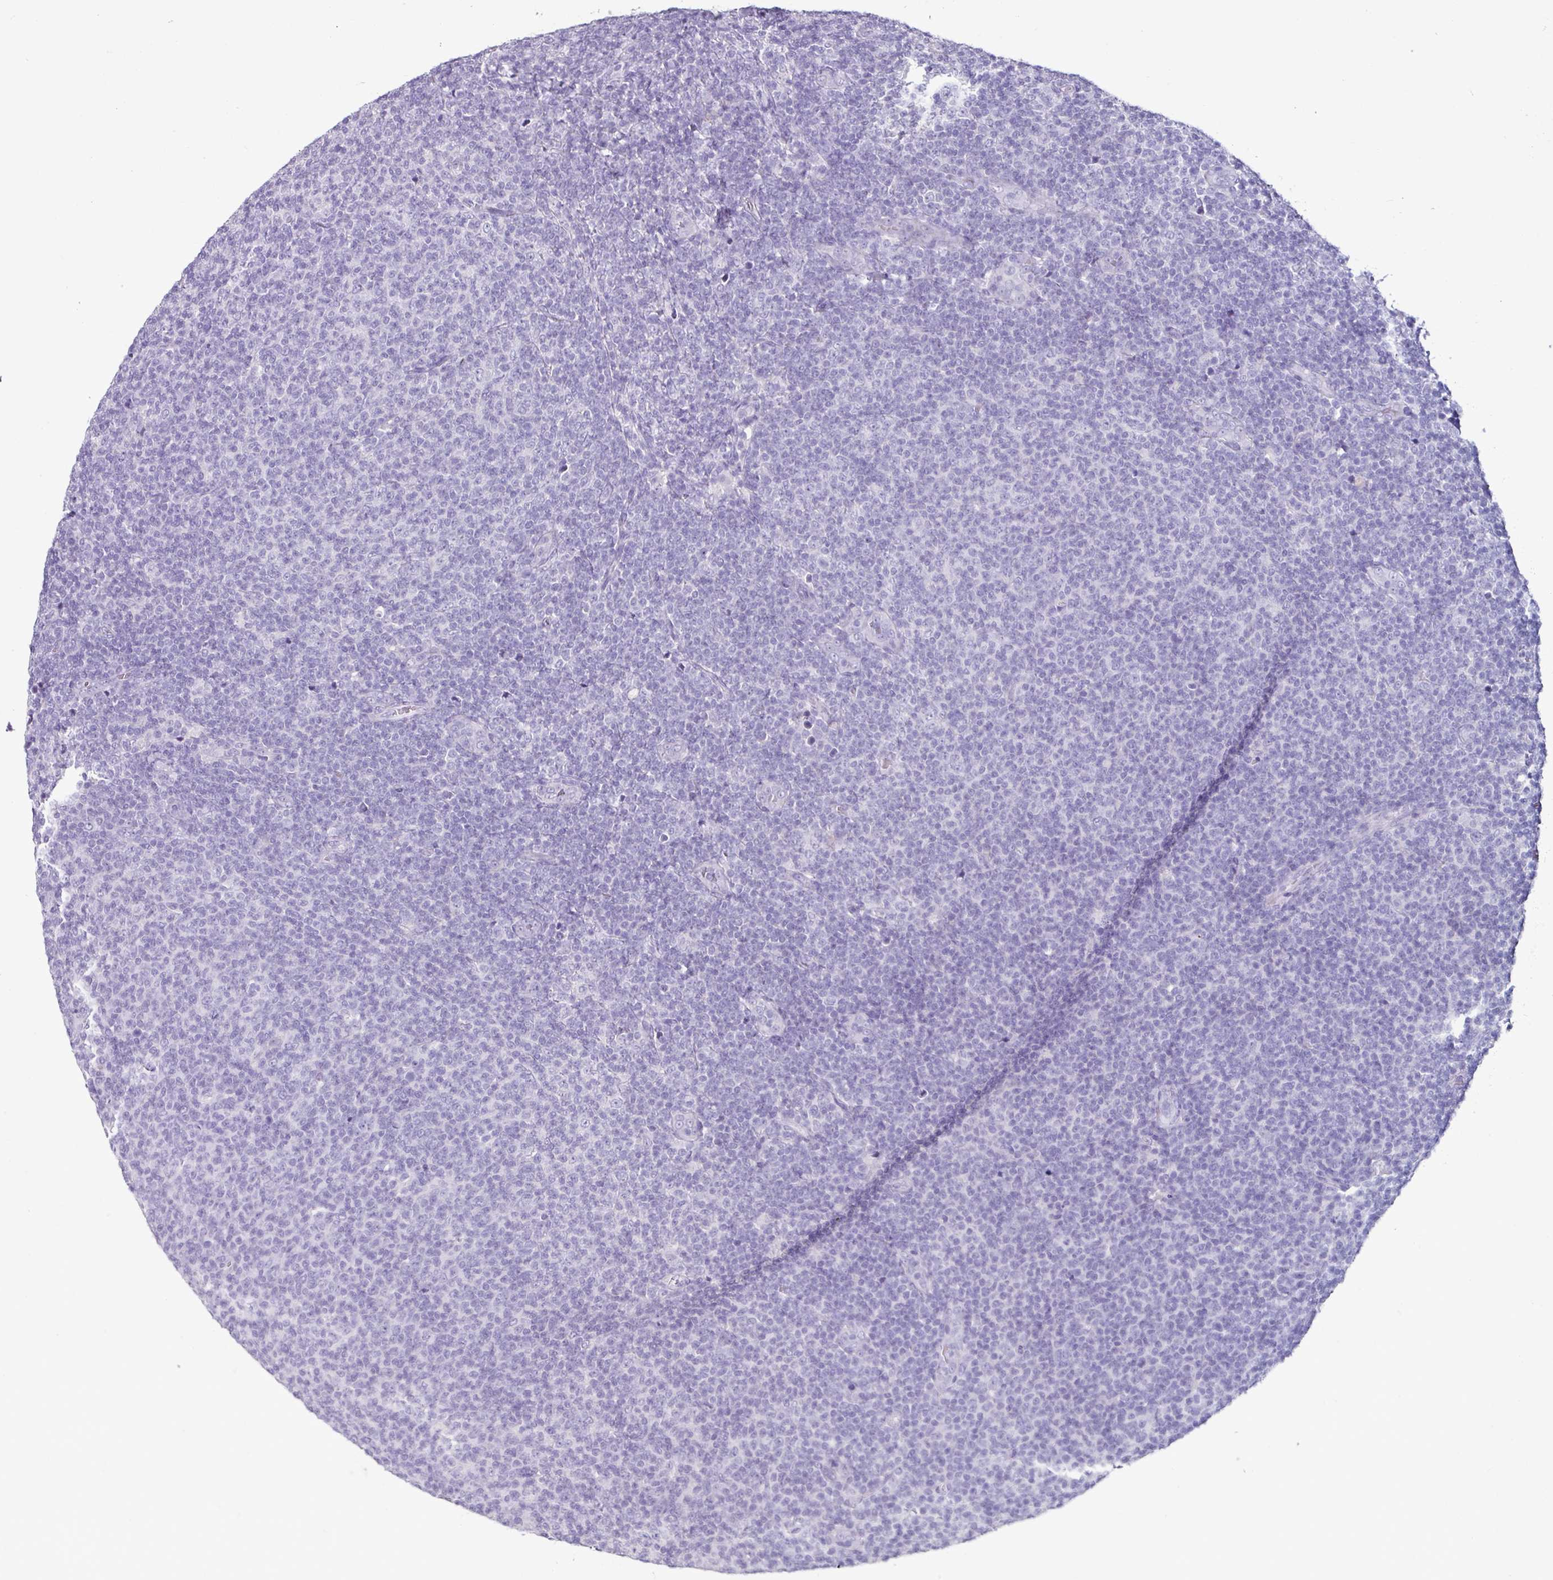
{"staining": {"intensity": "negative", "quantity": "none", "location": "none"}, "tissue": "lymphoma", "cell_type": "Tumor cells", "image_type": "cancer", "snomed": [{"axis": "morphology", "description": "Malignant lymphoma, non-Hodgkin's type, Low grade"}, {"axis": "topography", "description": "Lymph node"}], "caption": "Tumor cells are negative for brown protein staining in low-grade malignant lymphoma, non-Hodgkin's type.", "gene": "GLP2R", "patient": {"sex": "male", "age": 66}}